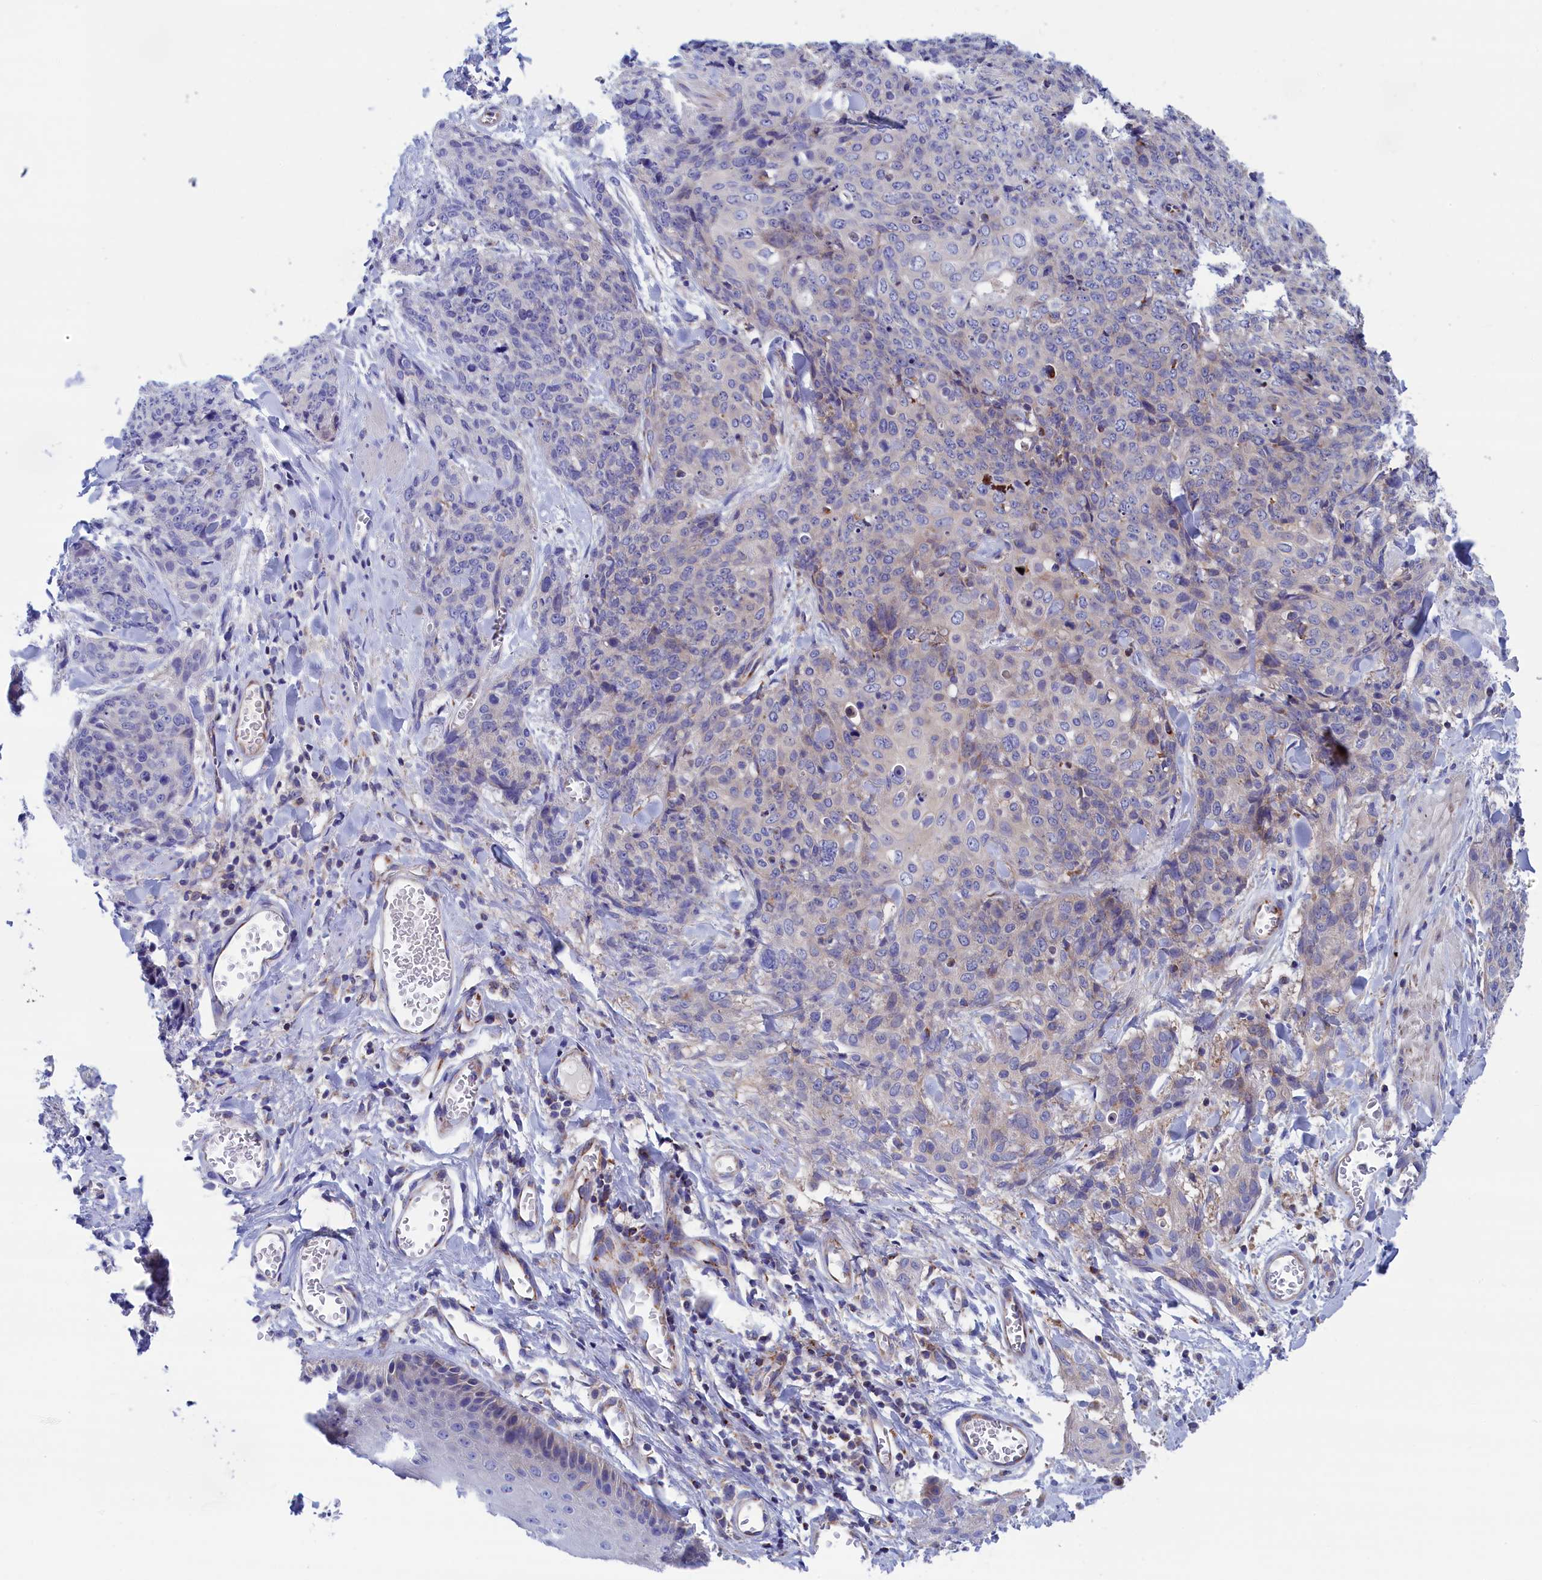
{"staining": {"intensity": "weak", "quantity": "<25%", "location": "cytoplasmic/membranous"}, "tissue": "skin cancer", "cell_type": "Tumor cells", "image_type": "cancer", "snomed": [{"axis": "morphology", "description": "Squamous cell carcinoma, NOS"}, {"axis": "topography", "description": "Skin"}, {"axis": "topography", "description": "Vulva"}], "caption": "The micrograph shows no significant staining in tumor cells of skin cancer (squamous cell carcinoma).", "gene": "WDR83", "patient": {"sex": "female", "age": 85}}